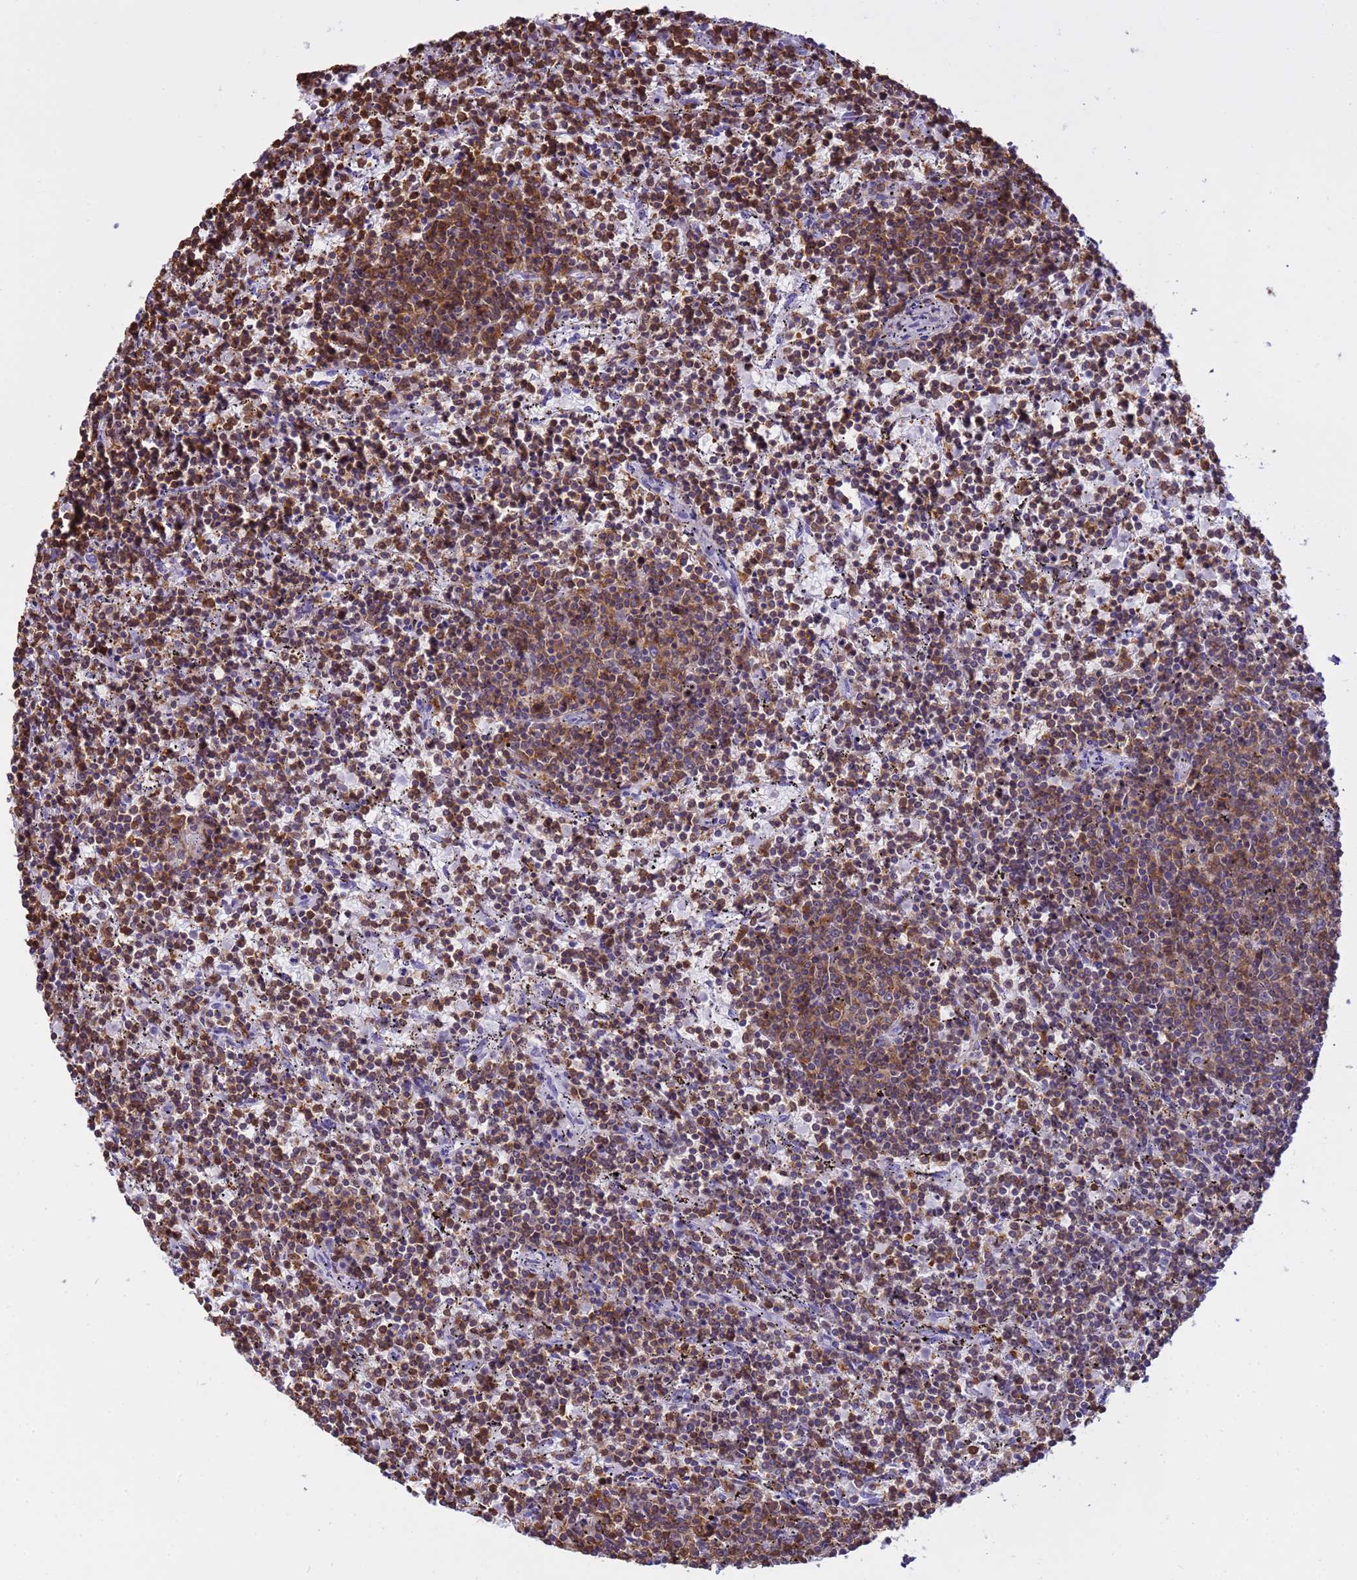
{"staining": {"intensity": "moderate", "quantity": ">75%", "location": "cytoplasmic/membranous"}, "tissue": "lymphoma", "cell_type": "Tumor cells", "image_type": "cancer", "snomed": [{"axis": "morphology", "description": "Malignant lymphoma, non-Hodgkin's type, Low grade"}, {"axis": "topography", "description": "Spleen"}], "caption": "Moderate cytoplasmic/membranous positivity is identified in about >75% of tumor cells in malignant lymphoma, non-Hodgkin's type (low-grade).", "gene": "IRF5", "patient": {"sex": "female", "age": 50}}